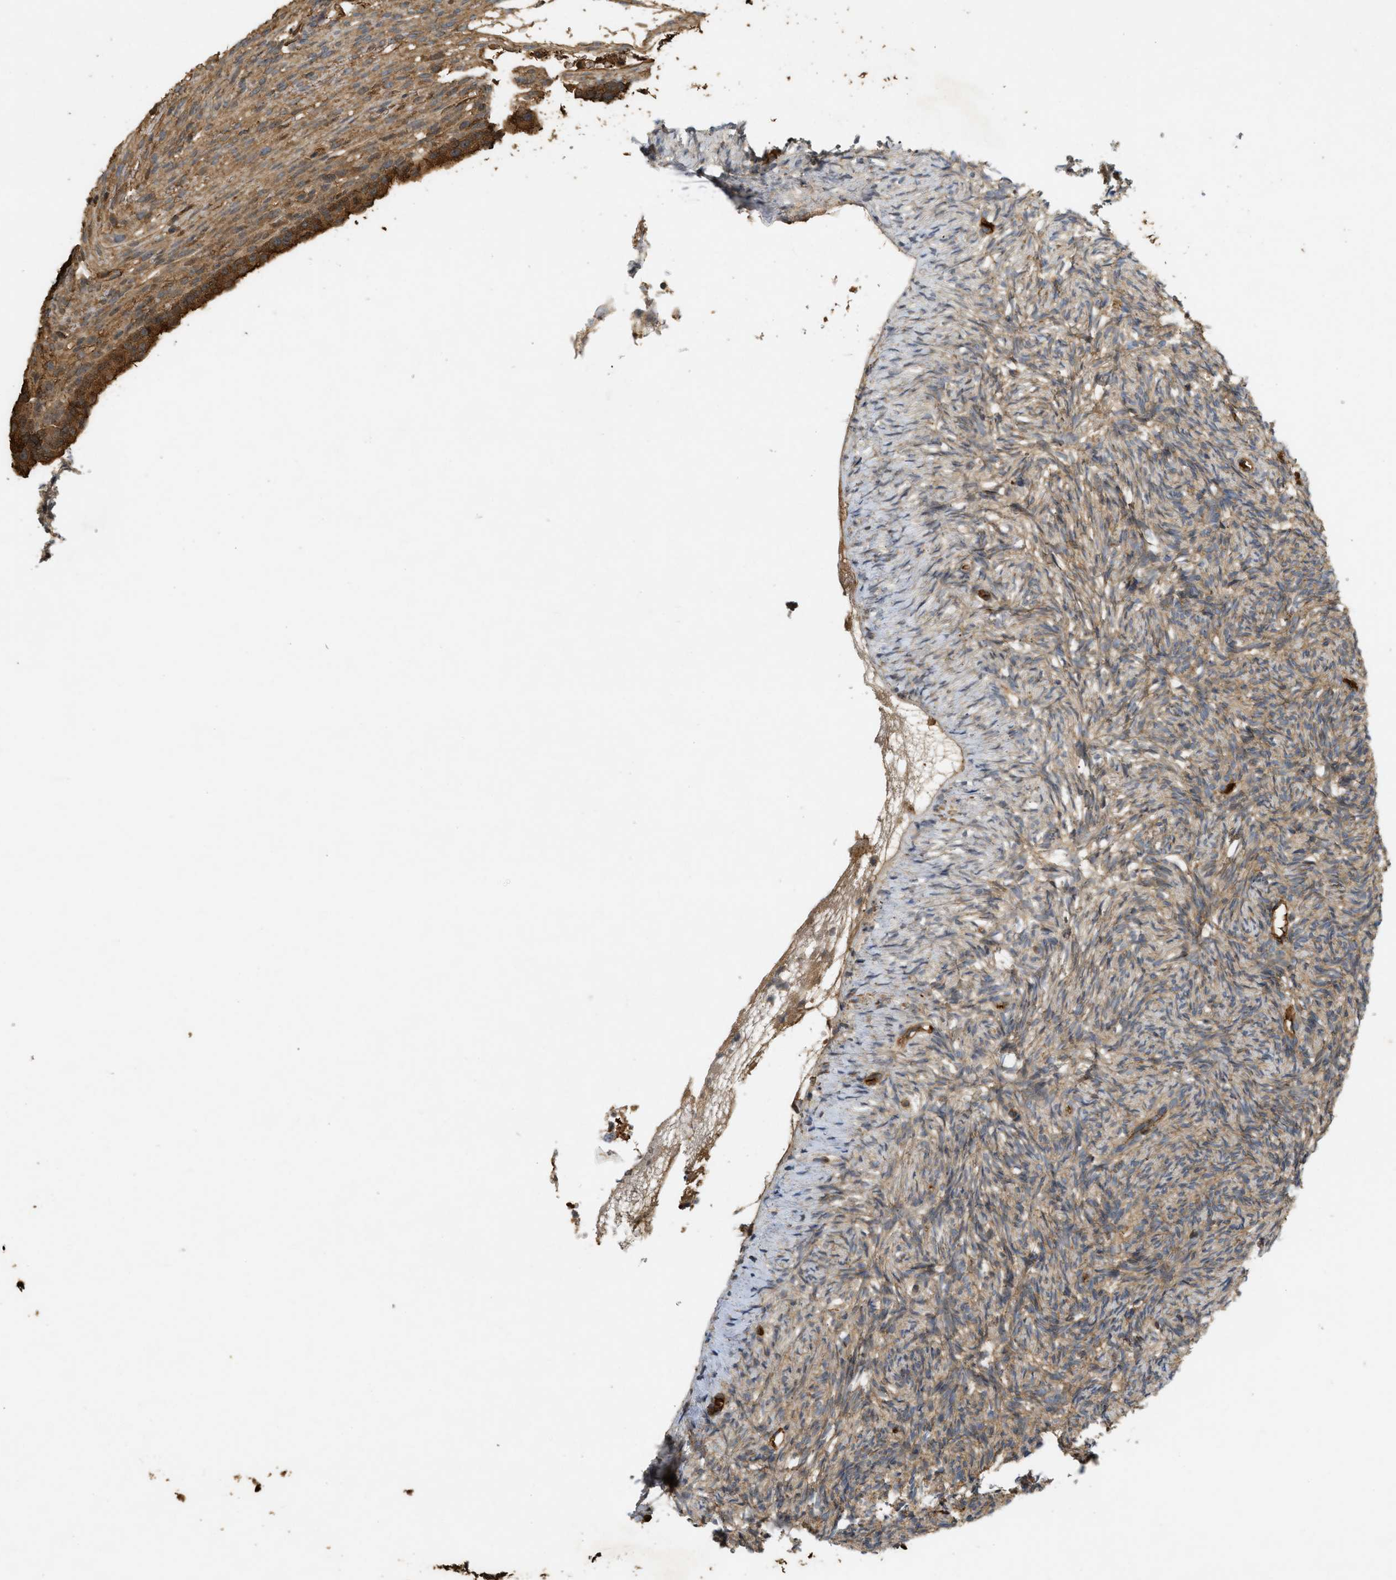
{"staining": {"intensity": "weak", "quantity": "25%-75%", "location": "cytoplasmic/membranous"}, "tissue": "ovary", "cell_type": "Ovarian stroma cells", "image_type": "normal", "snomed": [{"axis": "morphology", "description": "Normal tissue, NOS"}, {"axis": "topography", "description": "Ovary"}], "caption": "Ovary stained with DAB IHC reveals low levels of weak cytoplasmic/membranous staining in approximately 25%-75% of ovarian stroma cells. Immunohistochemistry (ihc) stains the protein of interest in brown and the nuclei are stained blue.", "gene": "F8", "patient": {"sex": "female", "age": 33}}